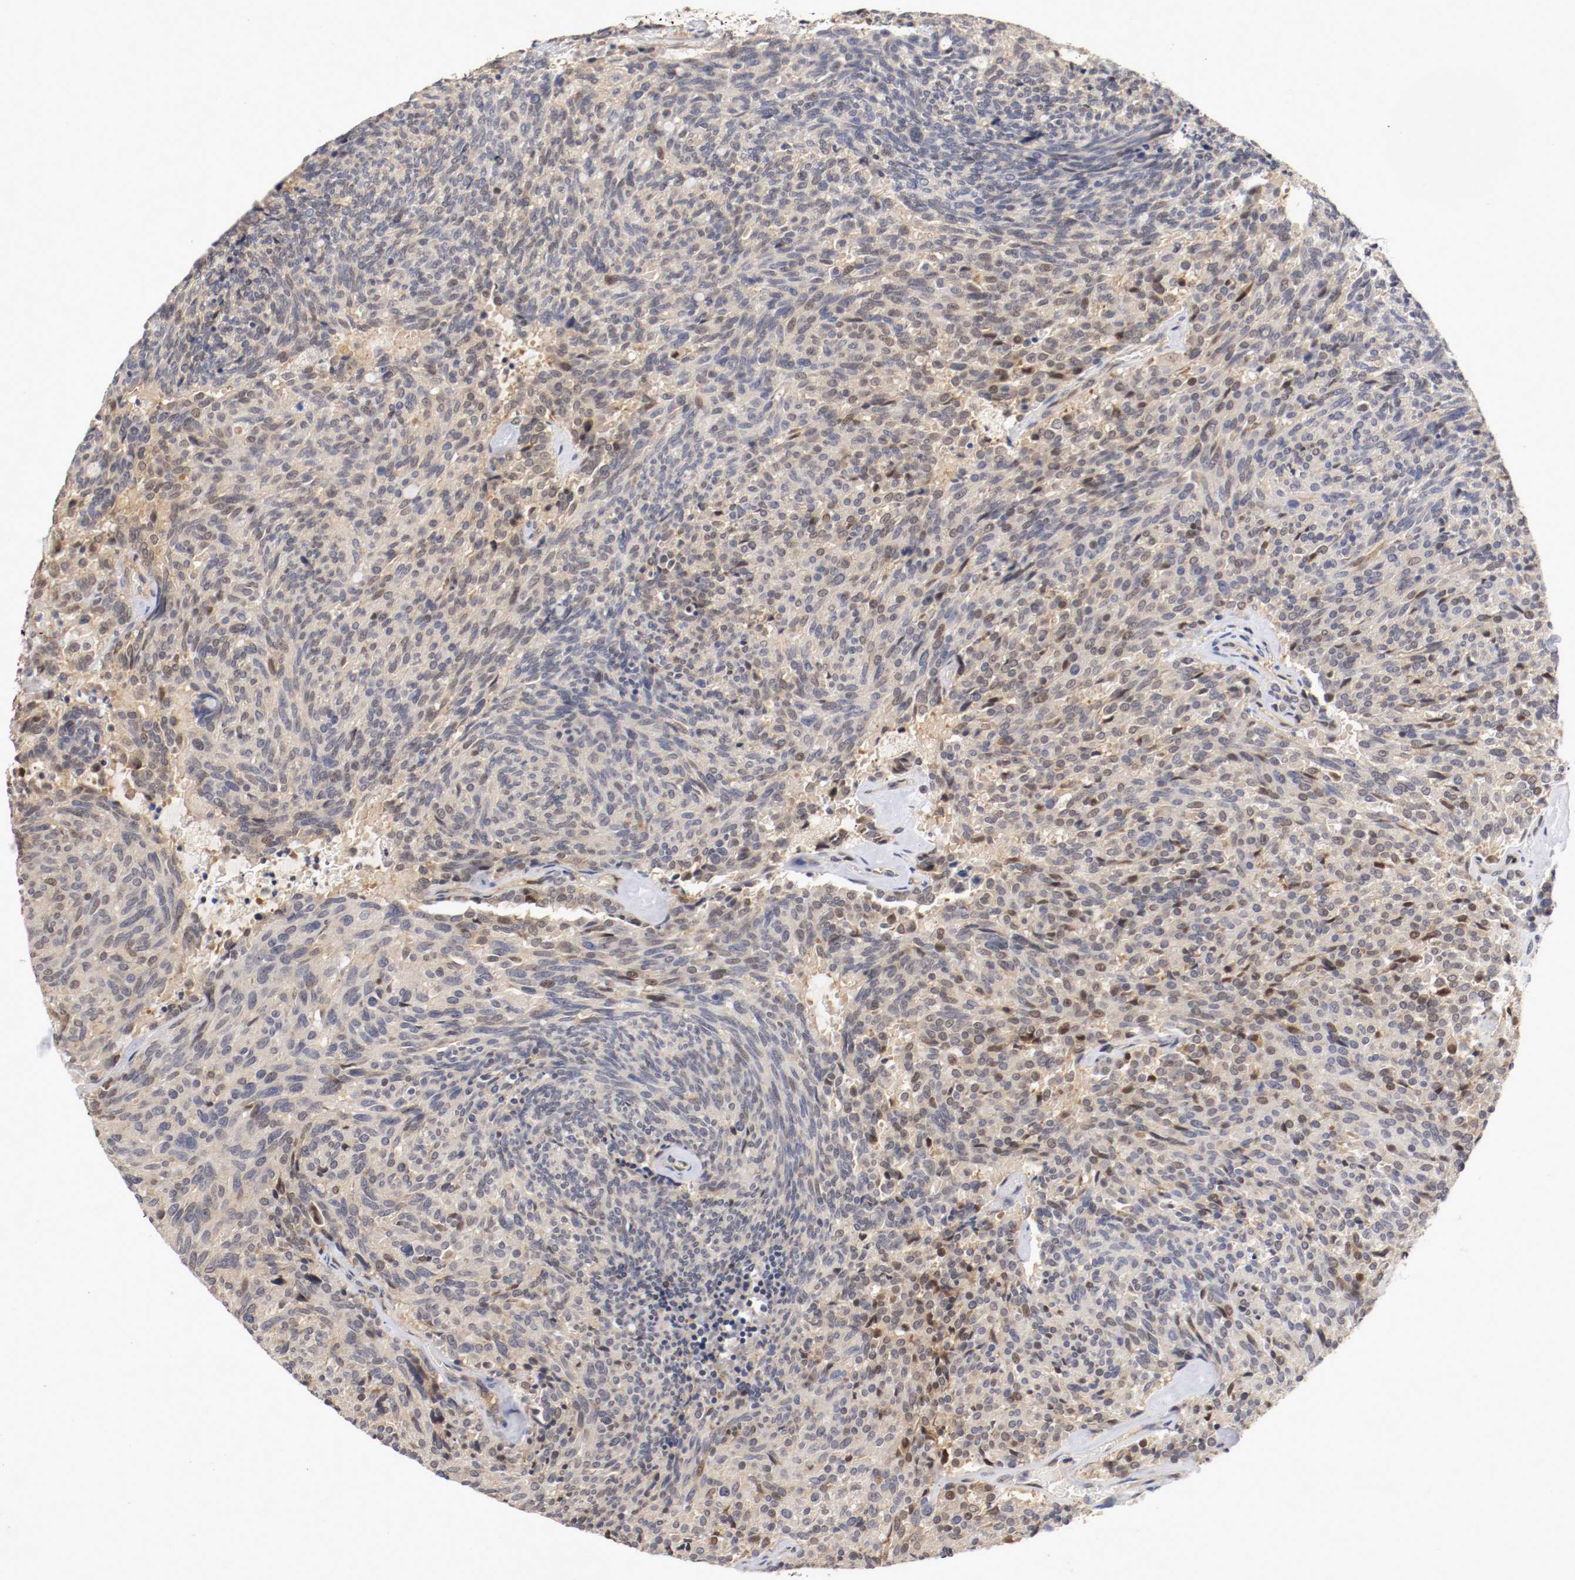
{"staining": {"intensity": "weak", "quantity": "<25%", "location": "cytoplasmic/membranous,nuclear"}, "tissue": "carcinoid", "cell_type": "Tumor cells", "image_type": "cancer", "snomed": [{"axis": "morphology", "description": "Carcinoid, malignant, NOS"}, {"axis": "topography", "description": "Pancreas"}], "caption": "The image shows no staining of tumor cells in carcinoid (malignant). The staining was performed using DAB to visualize the protein expression in brown, while the nuclei were stained in blue with hematoxylin (Magnification: 20x).", "gene": "DNMT3B", "patient": {"sex": "female", "age": 54}}